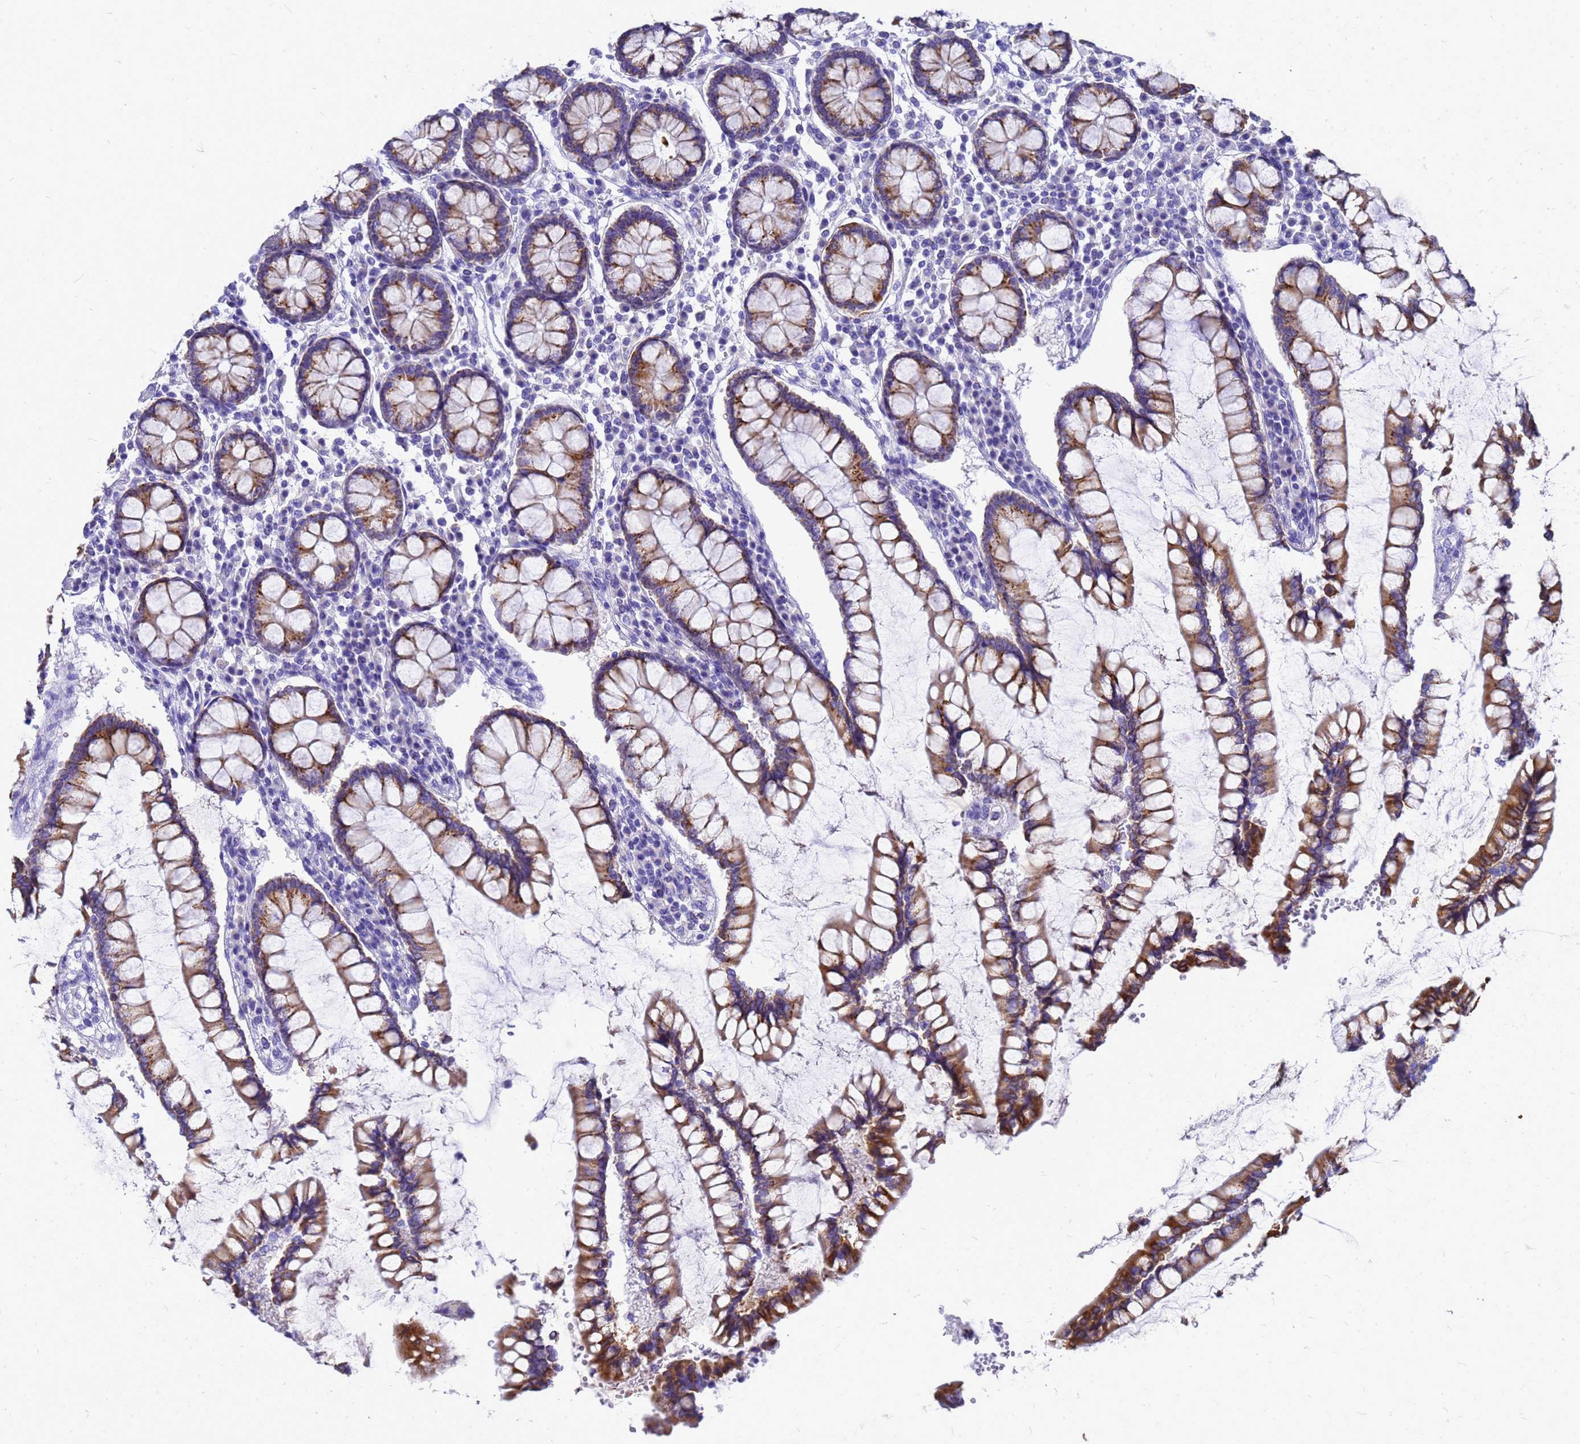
{"staining": {"intensity": "negative", "quantity": "none", "location": "none"}, "tissue": "colon", "cell_type": "Endothelial cells", "image_type": "normal", "snomed": [{"axis": "morphology", "description": "Normal tissue, NOS"}, {"axis": "topography", "description": "Colon"}], "caption": "An image of colon stained for a protein shows no brown staining in endothelial cells.", "gene": "OR52E2", "patient": {"sex": "female", "age": 79}}